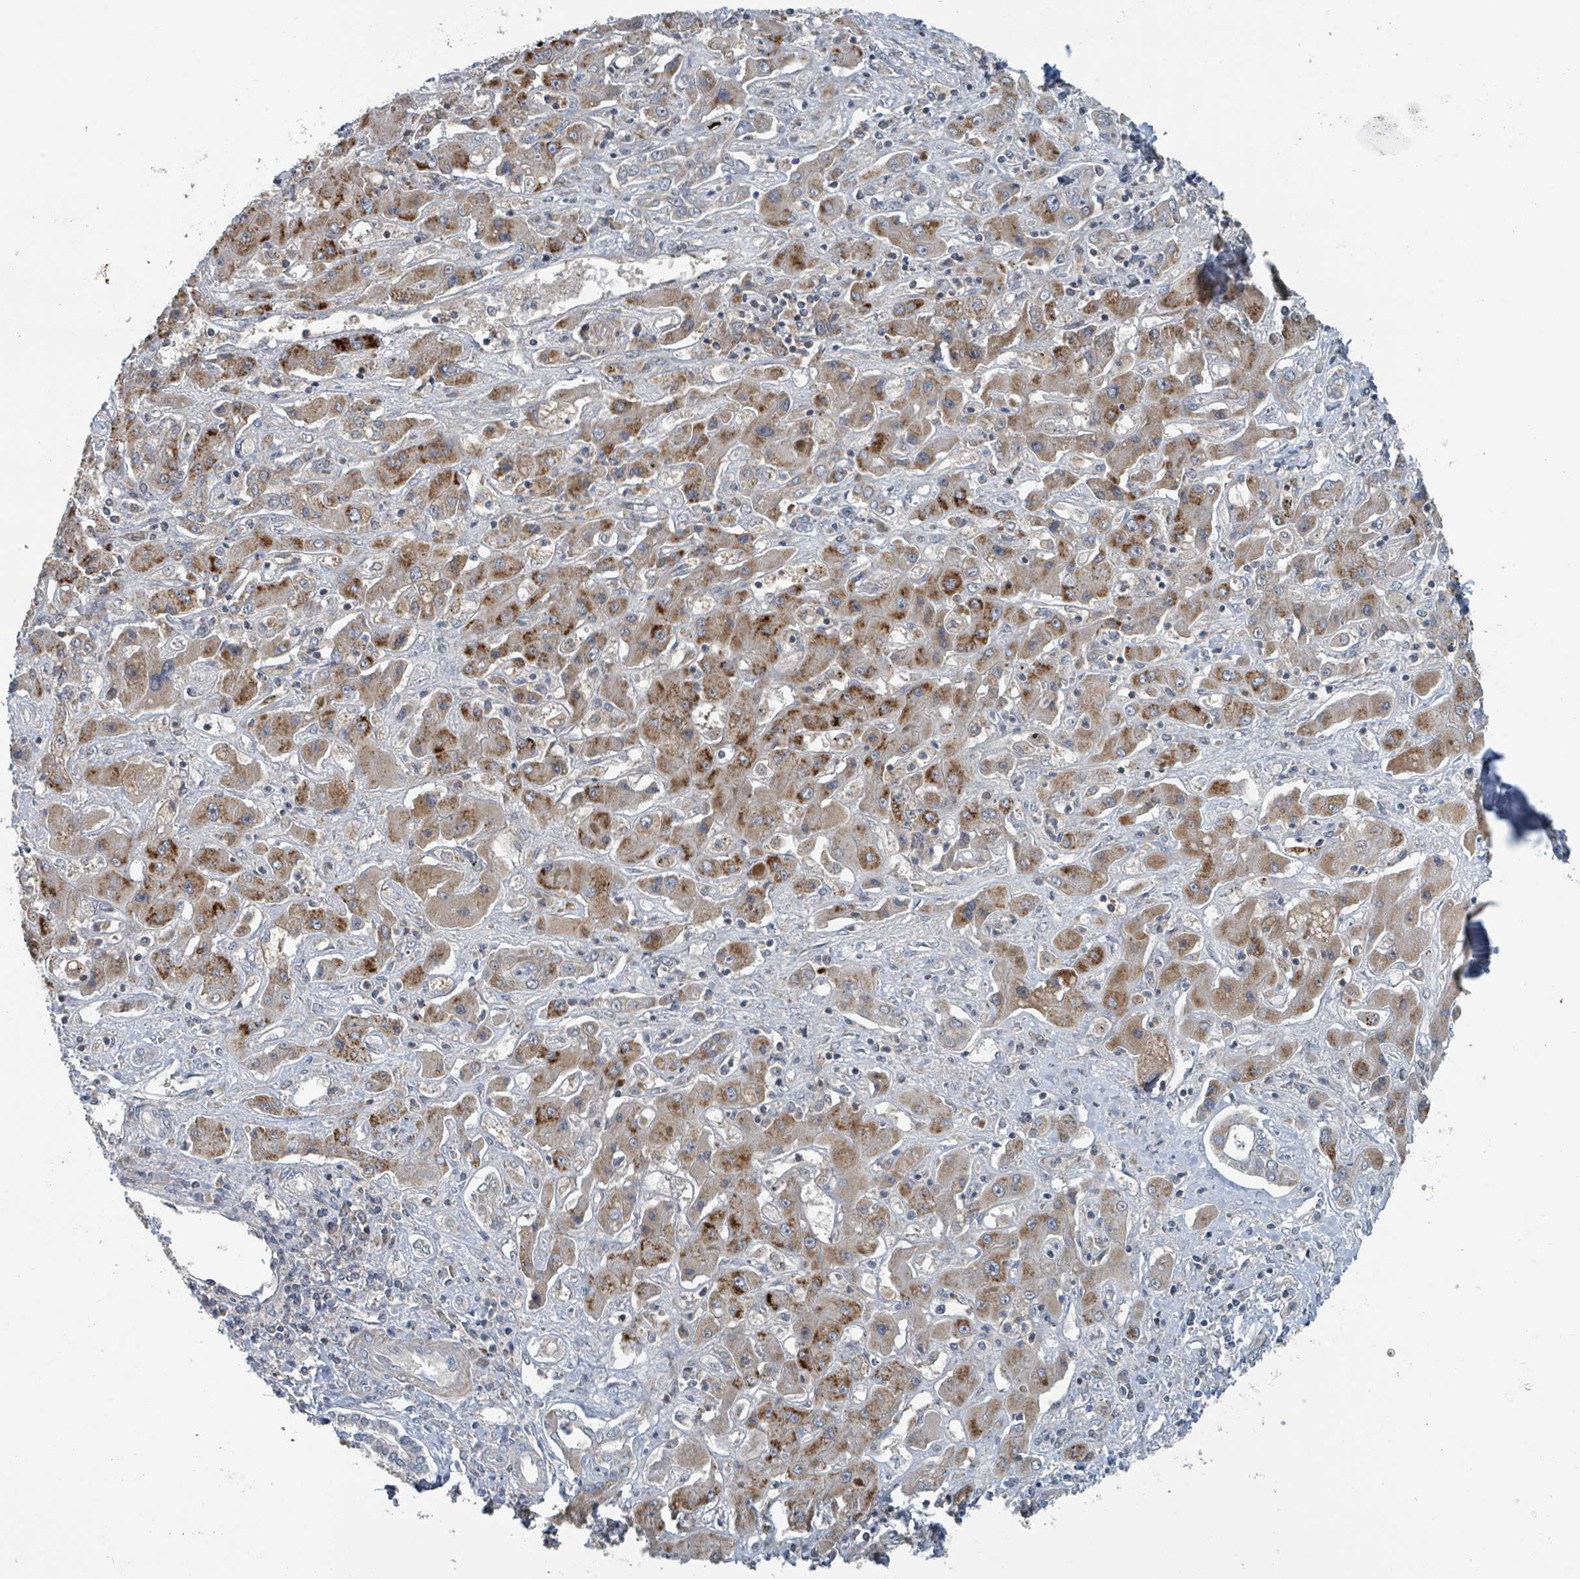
{"staining": {"intensity": "strong", "quantity": "25%-75%", "location": "cytoplasmic/membranous"}, "tissue": "liver cancer", "cell_type": "Tumor cells", "image_type": "cancer", "snomed": [{"axis": "morphology", "description": "Cholangiocarcinoma"}, {"axis": "topography", "description": "Liver"}], "caption": "Protein staining demonstrates strong cytoplasmic/membranous positivity in approximately 25%-75% of tumor cells in liver cancer.", "gene": "ACBD4", "patient": {"sex": "male", "age": 67}}